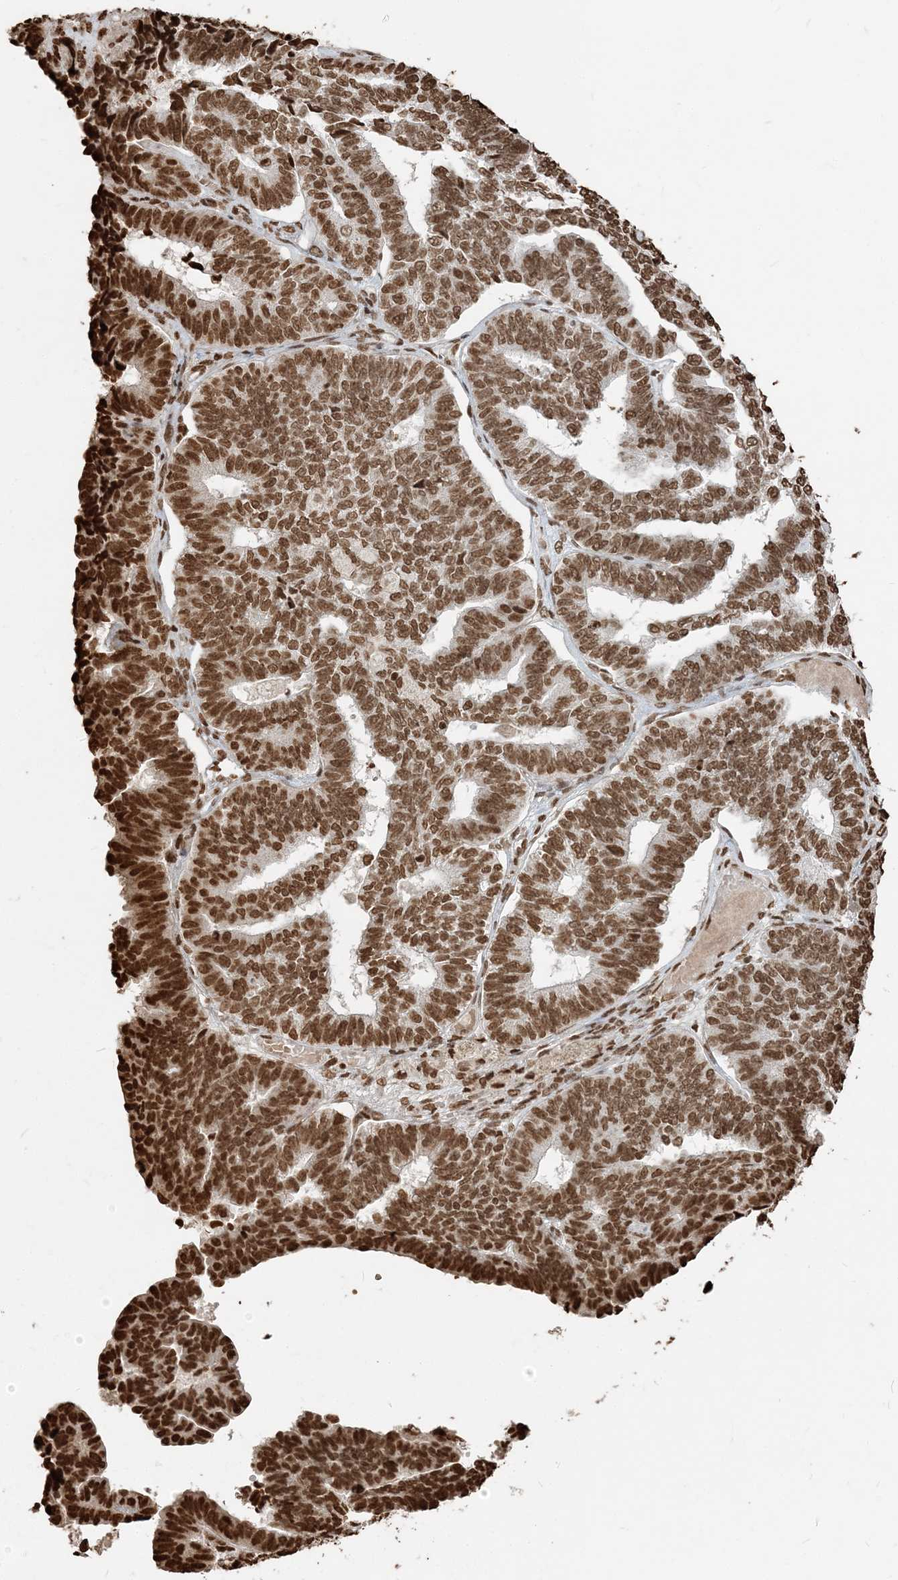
{"staining": {"intensity": "strong", "quantity": ">75%", "location": "nuclear"}, "tissue": "endometrial cancer", "cell_type": "Tumor cells", "image_type": "cancer", "snomed": [{"axis": "morphology", "description": "Adenocarcinoma, NOS"}, {"axis": "topography", "description": "Endometrium"}], "caption": "A brown stain highlights strong nuclear positivity of a protein in human endometrial adenocarcinoma tumor cells.", "gene": "H3-3B", "patient": {"sex": "female", "age": 70}}